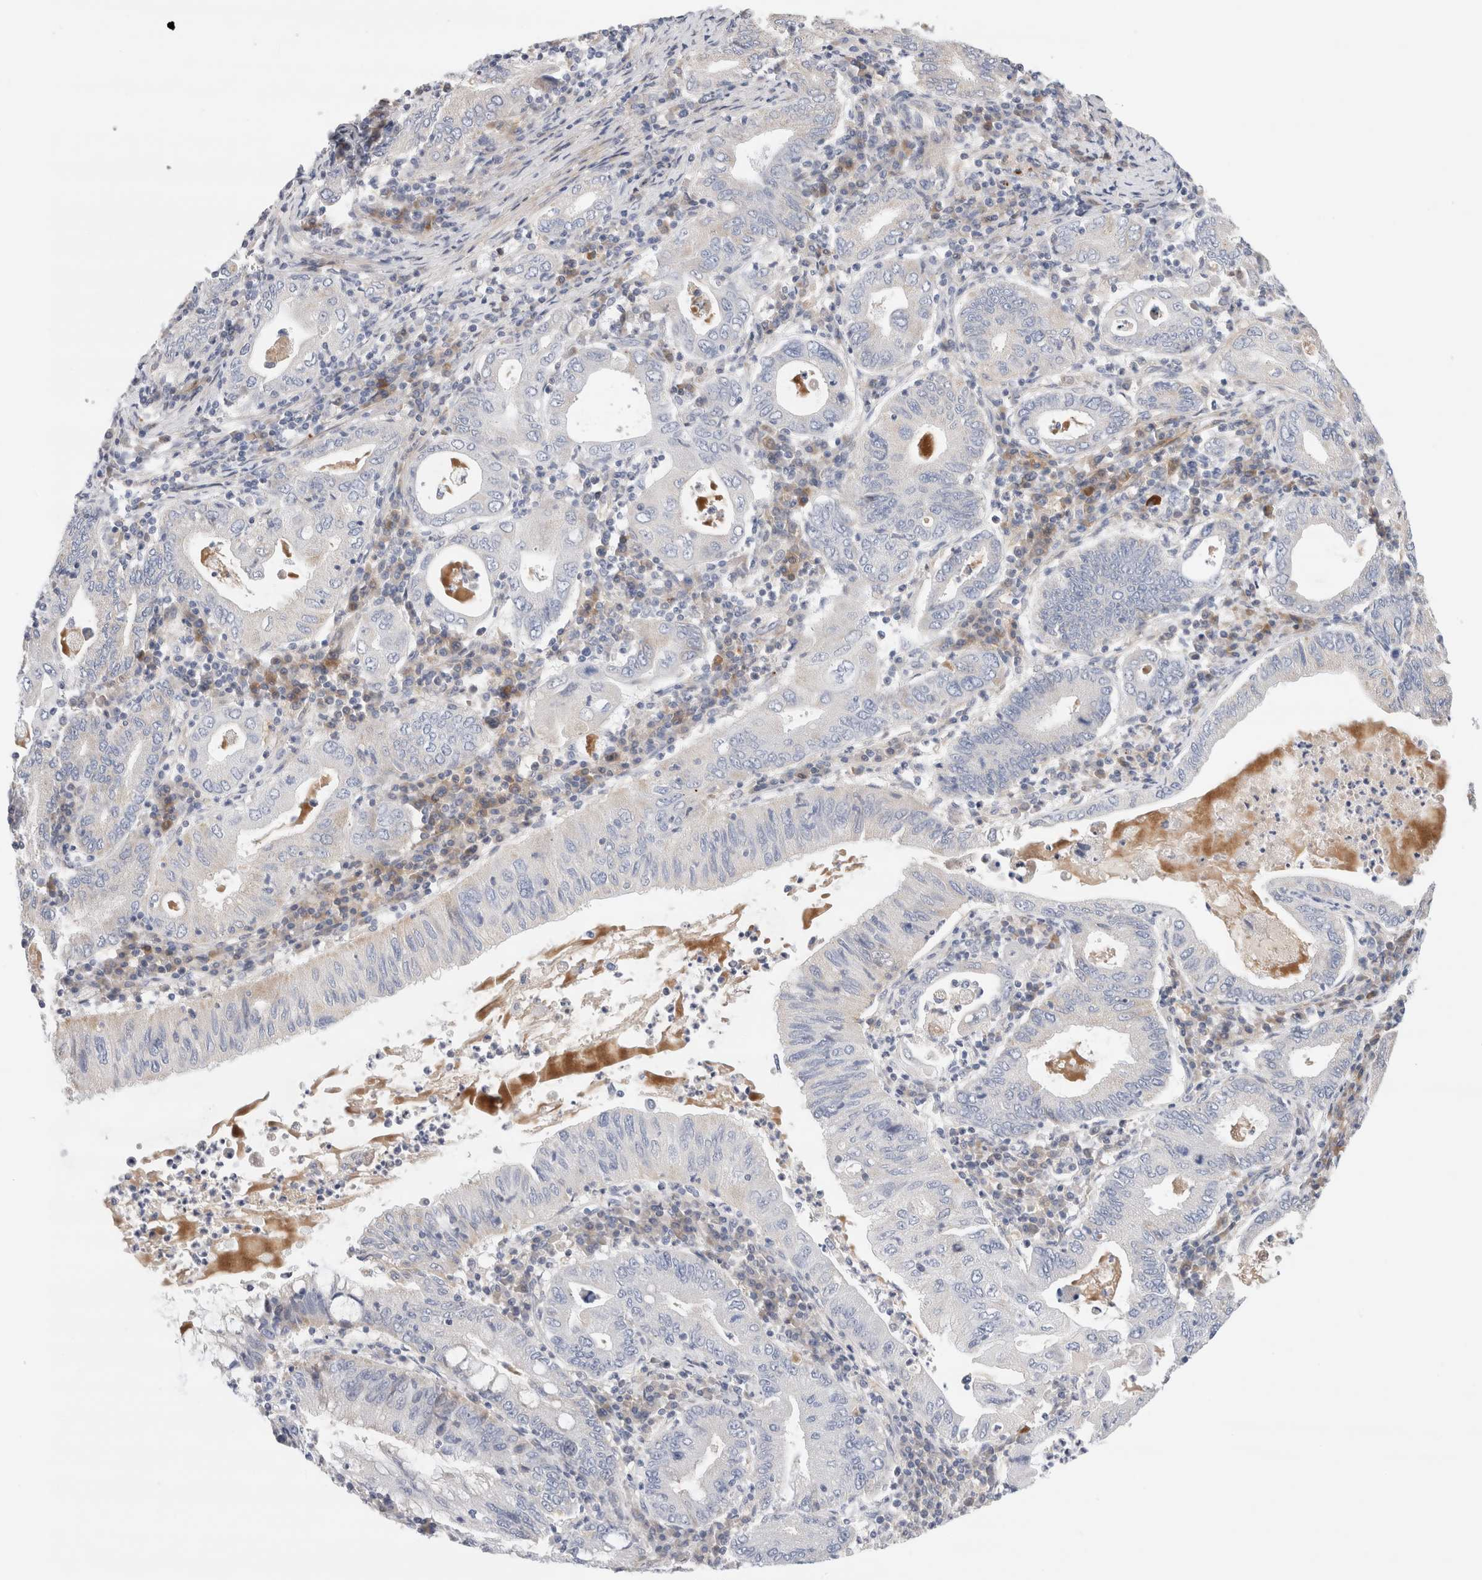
{"staining": {"intensity": "negative", "quantity": "none", "location": "none"}, "tissue": "stomach cancer", "cell_type": "Tumor cells", "image_type": "cancer", "snomed": [{"axis": "morphology", "description": "Normal tissue, NOS"}, {"axis": "morphology", "description": "Adenocarcinoma, NOS"}, {"axis": "topography", "description": "Esophagus"}, {"axis": "topography", "description": "Stomach, upper"}, {"axis": "topography", "description": "Peripheral nerve tissue"}], "caption": "IHC of stomach adenocarcinoma displays no expression in tumor cells. Brightfield microscopy of immunohistochemistry stained with DAB (brown) and hematoxylin (blue), captured at high magnification.", "gene": "ECHDC2", "patient": {"sex": "male", "age": 62}}